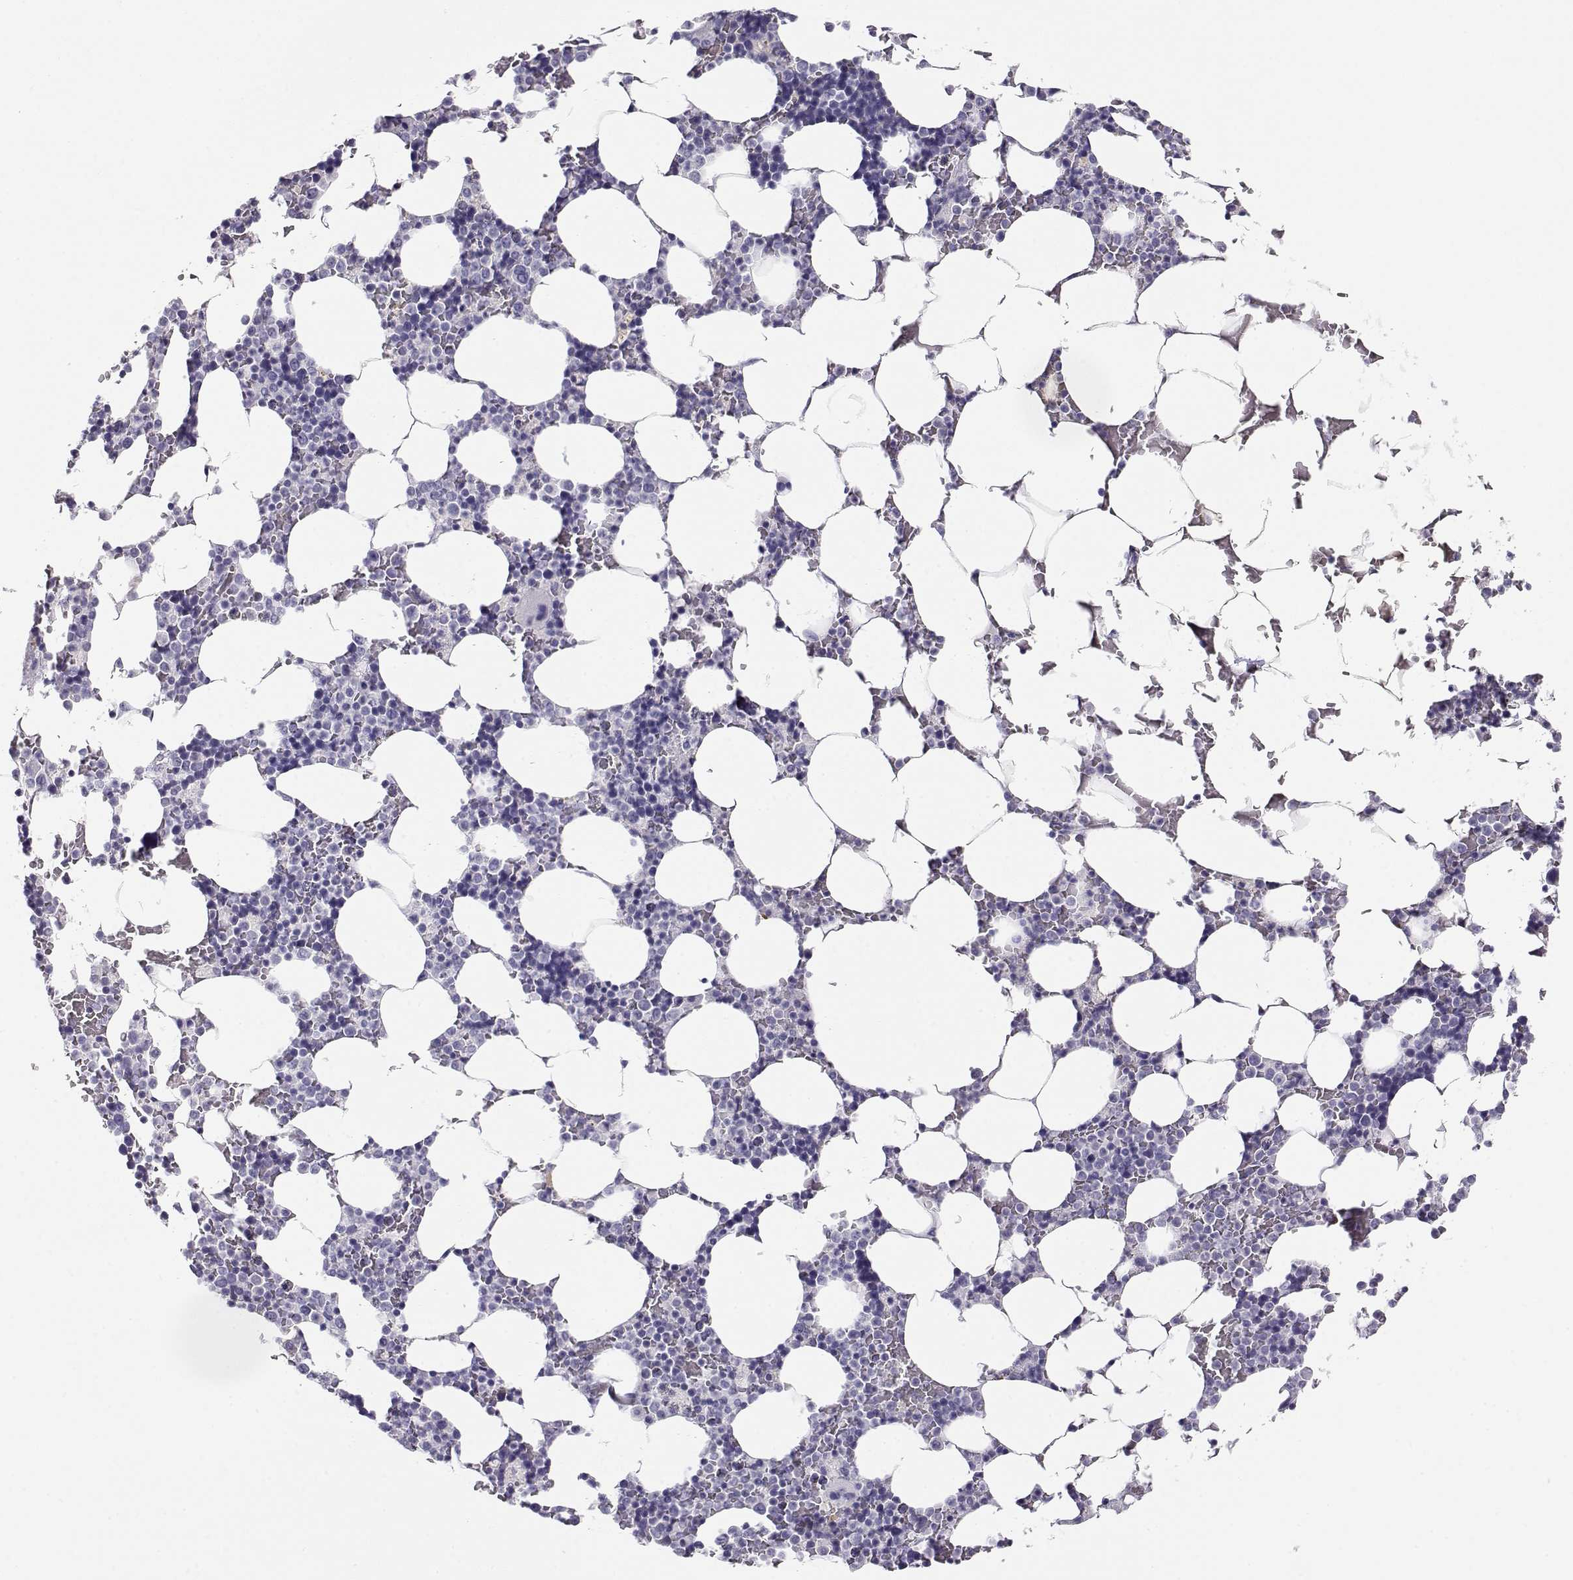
{"staining": {"intensity": "negative", "quantity": "none", "location": "none"}, "tissue": "bone marrow", "cell_type": "Hematopoietic cells", "image_type": "normal", "snomed": [{"axis": "morphology", "description": "Normal tissue, NOS"}, {"axis": "topography", "description": "Bone marrow"}], "caption": "The photomicrograph reveals no staining of hematopoietic cells in benign bone marrow.", "gene": "RHOXF2B", "patient": {"sex": "male", "age": 51}}